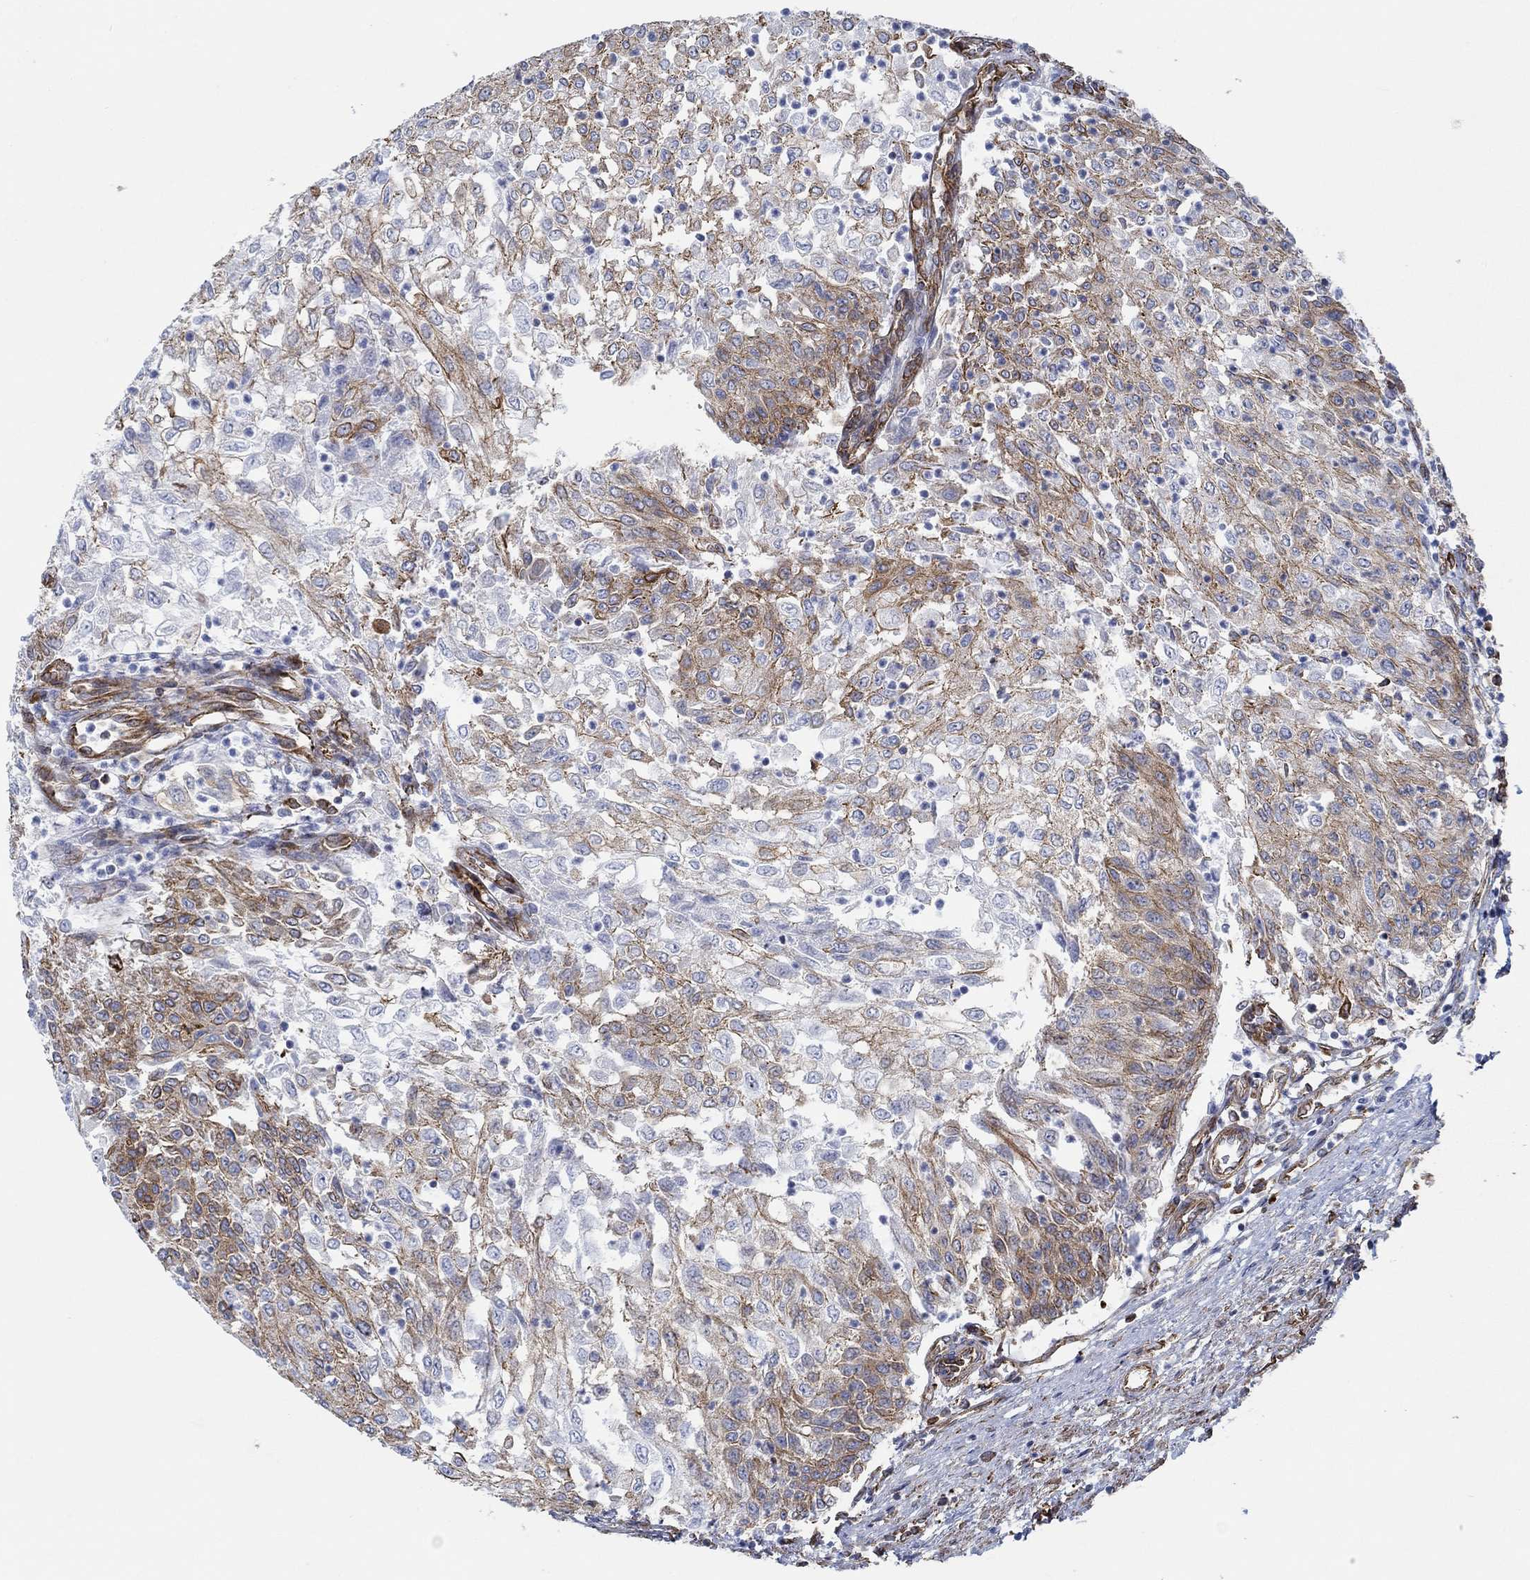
{"staining": {"intensity": "strong", "quantity": "<25%", "location": "cytoplasmic/membranous,nuclear"}, "tissue": "urothelial cancer", "cell_type": "Tumor cells", "image_type": "cancer", "snomed": [{"axis": "morphology", "description": "Urothelial carcinoma, Low grade"}, {"axis": "topography", "description": "Urinary bladder"}], "caption": "Strong cytoplasmic/membranous and nuclear positivity is seen in approximately <25% of tumor cells in low-grade urothelial carcinoma.", "gene": "STC2", "patient": {"sex": "male", "age": 78}}